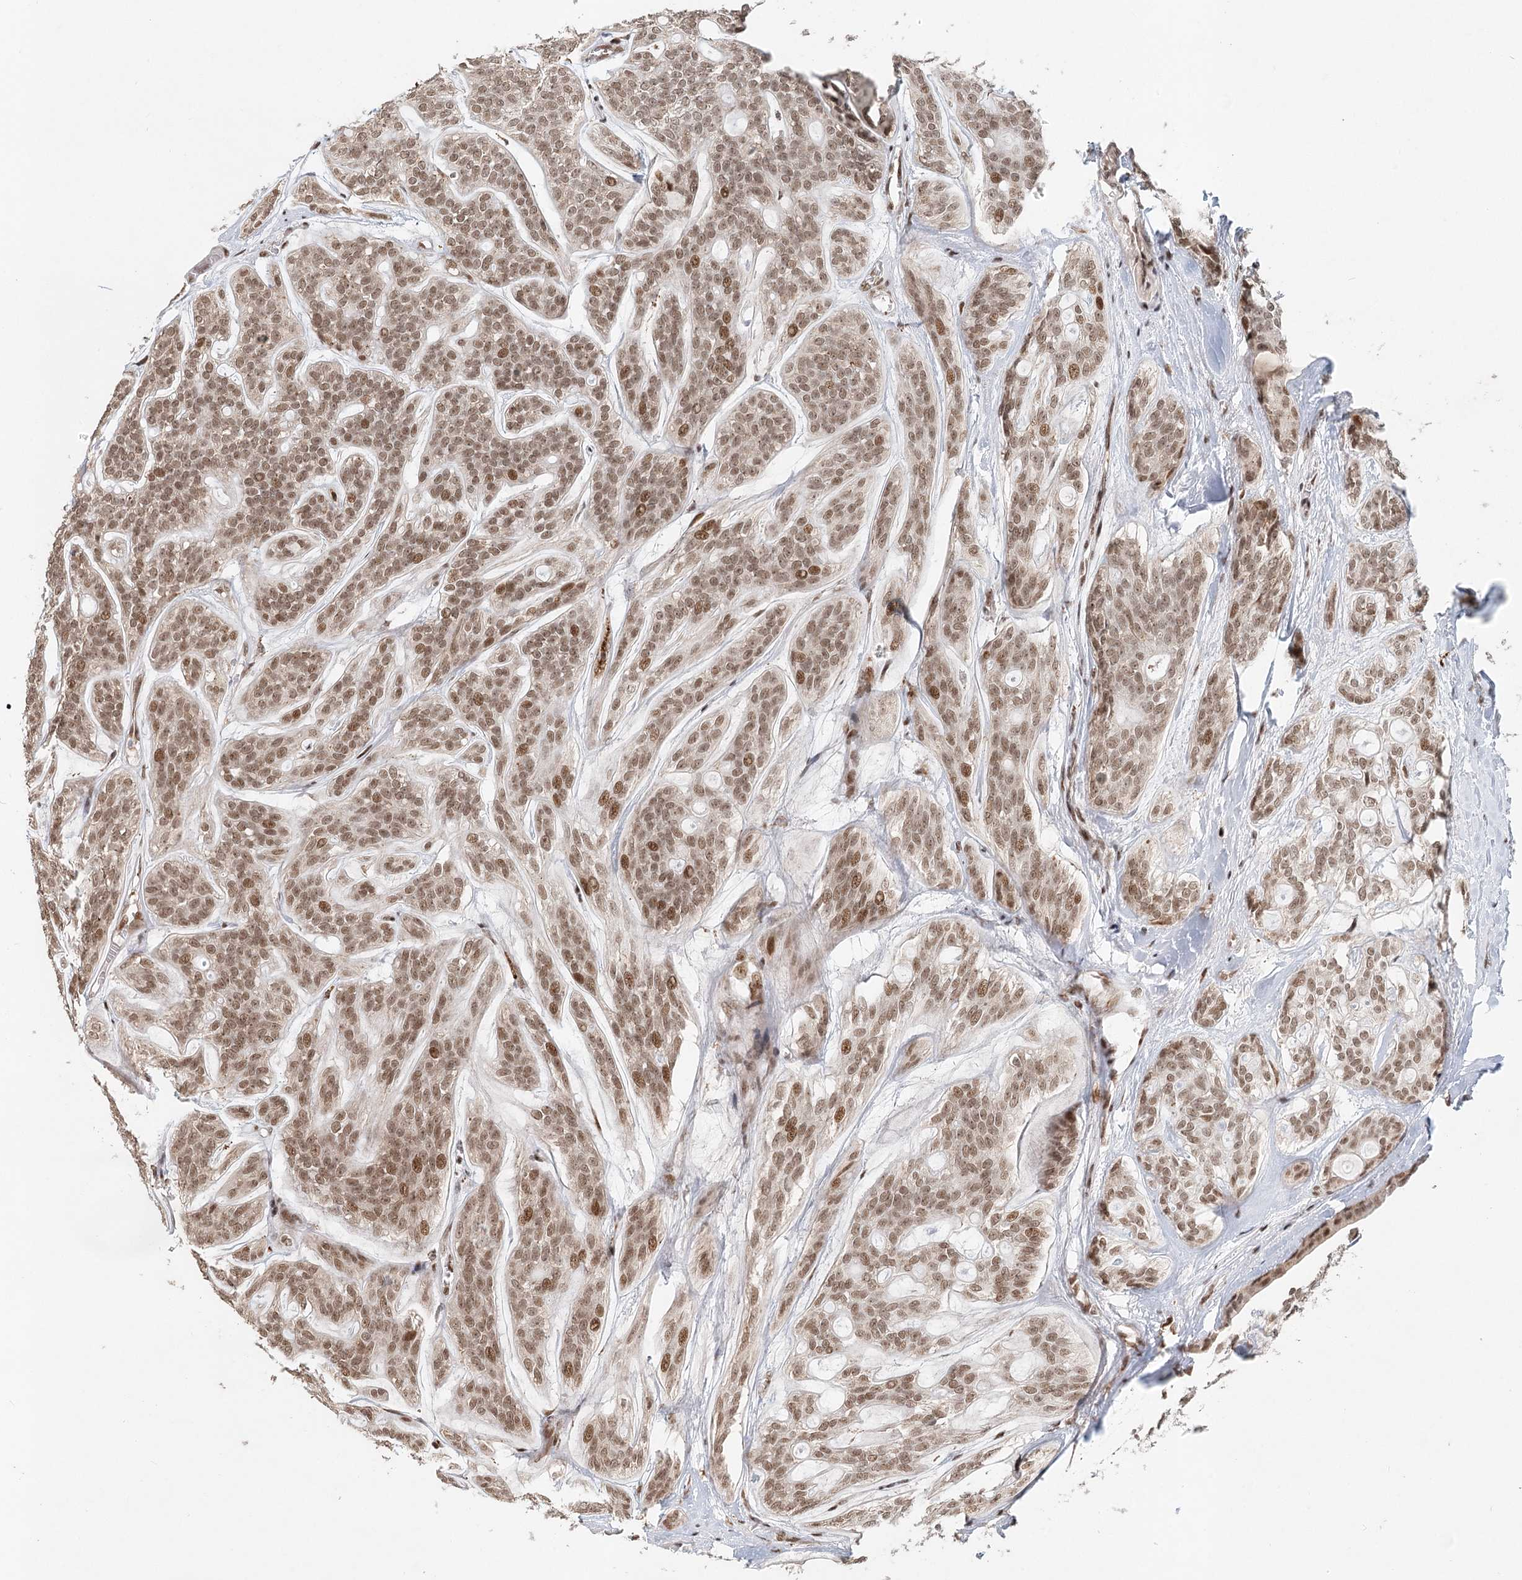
{"staining": {"intensity": "moderate", "quantity": ">75%", "location": "nuclear"}, "tissue": "head and neck cancer", "cell_type": "Tumor cells", "image_type": "cancer", "snomed": [{"axis": "morphology", "description": "Adenocarcinoma, NOS"}, {"axis": "topography", "description": "Head-Neck"}], "caption": "High-magnification brightfield microscopy of head and neck cancer stained with DAB (brown) and counterstained with hematoxylin (blue). tumor cells exhibit moderate nuclear positivity is seen in about>75% of cells.", "gene": "BNIP5", "patient": {"sex": "male", "age": 66}}